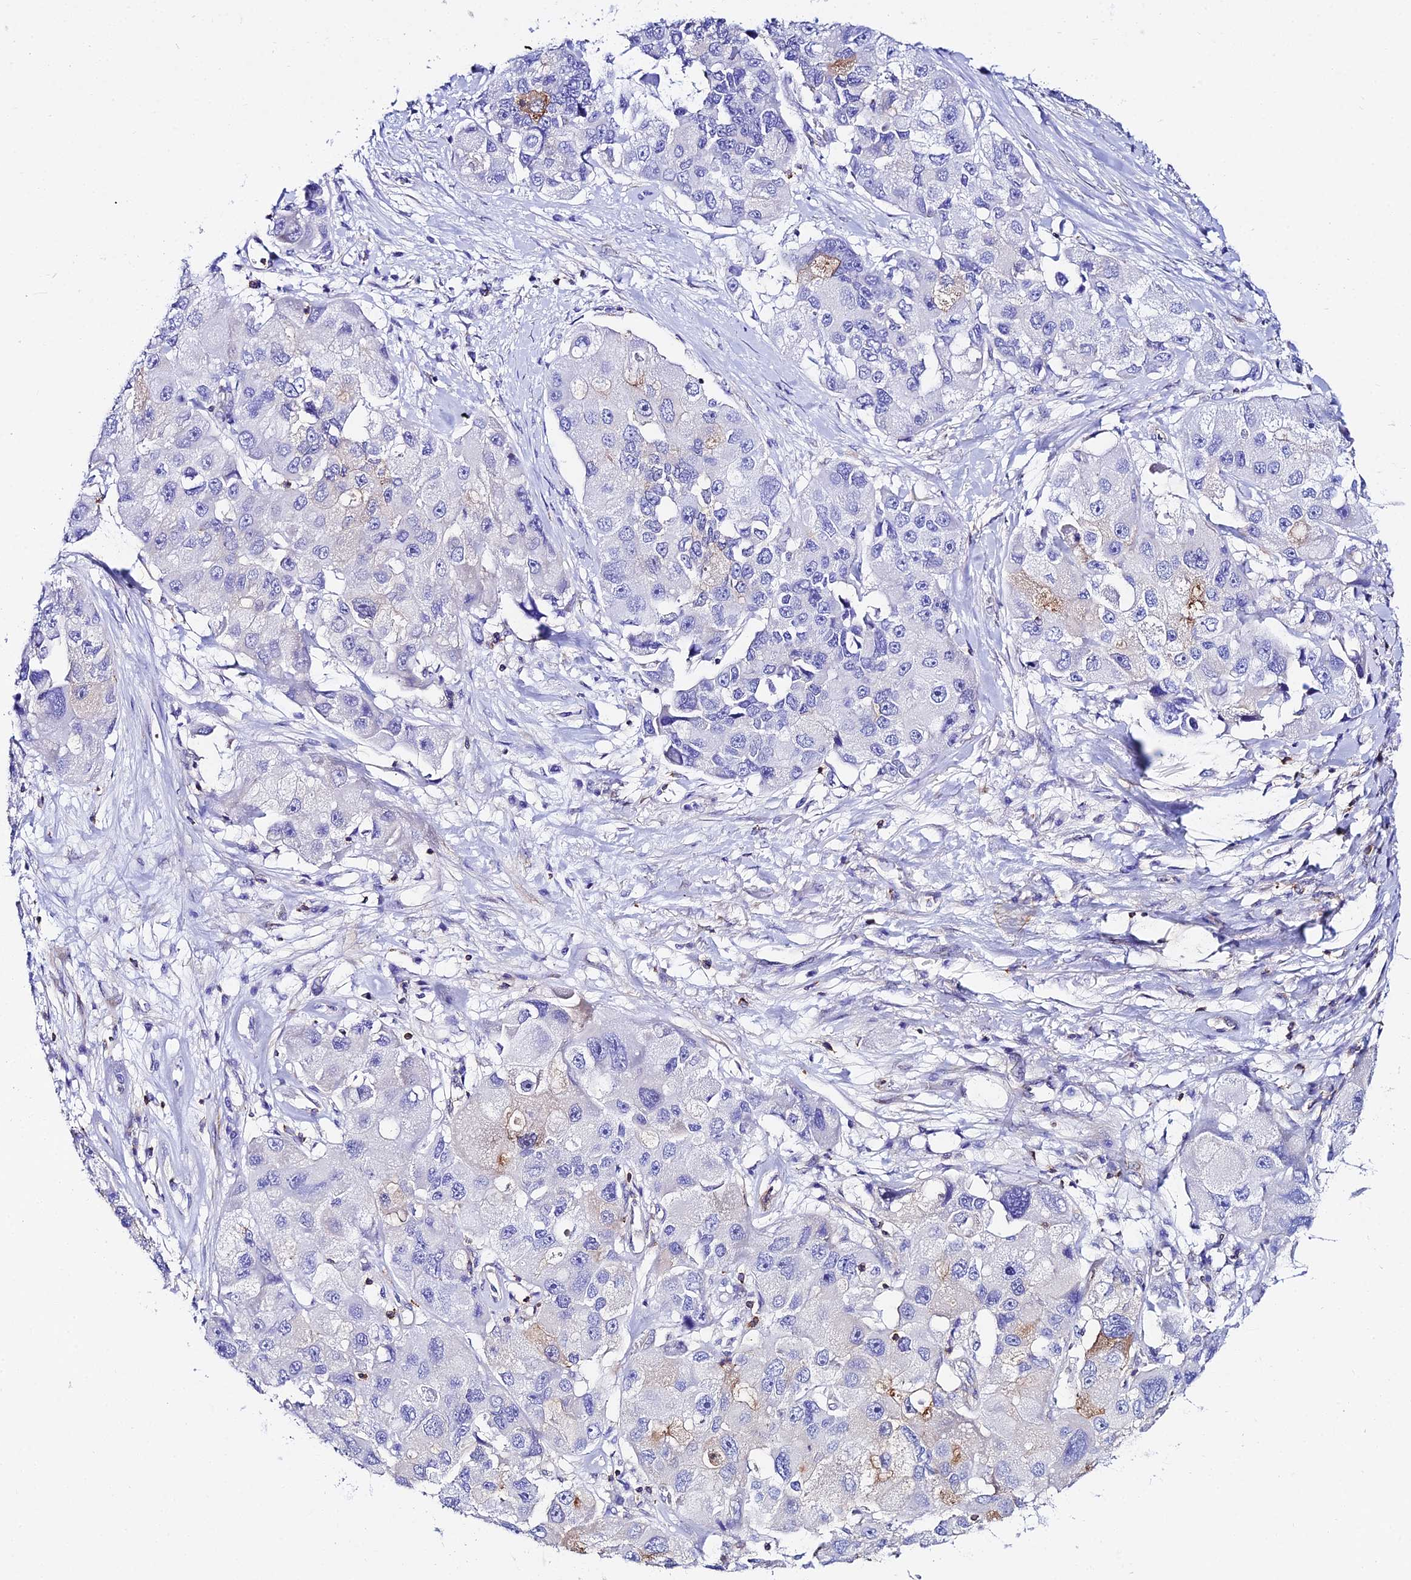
{"staining": {"intensity": "negative", "quantity": "none", "location": "none"}, "tissue": "lung cancer", "cell_type": "Tumor cells", "image_type": "cancer", "snomed": [{"axis": "morphology", "description": "Adenocarcinoma, NOS"}, {"axis": "topography", "description": "Lung"}], "caption": "Tumor cells are negative for brown protein staining in lung adenocarcinoma. (IHC, brightfield microscopy, high magnification).", "gene": "S100A16", "patient": {"sex": "female", "age": 54}}